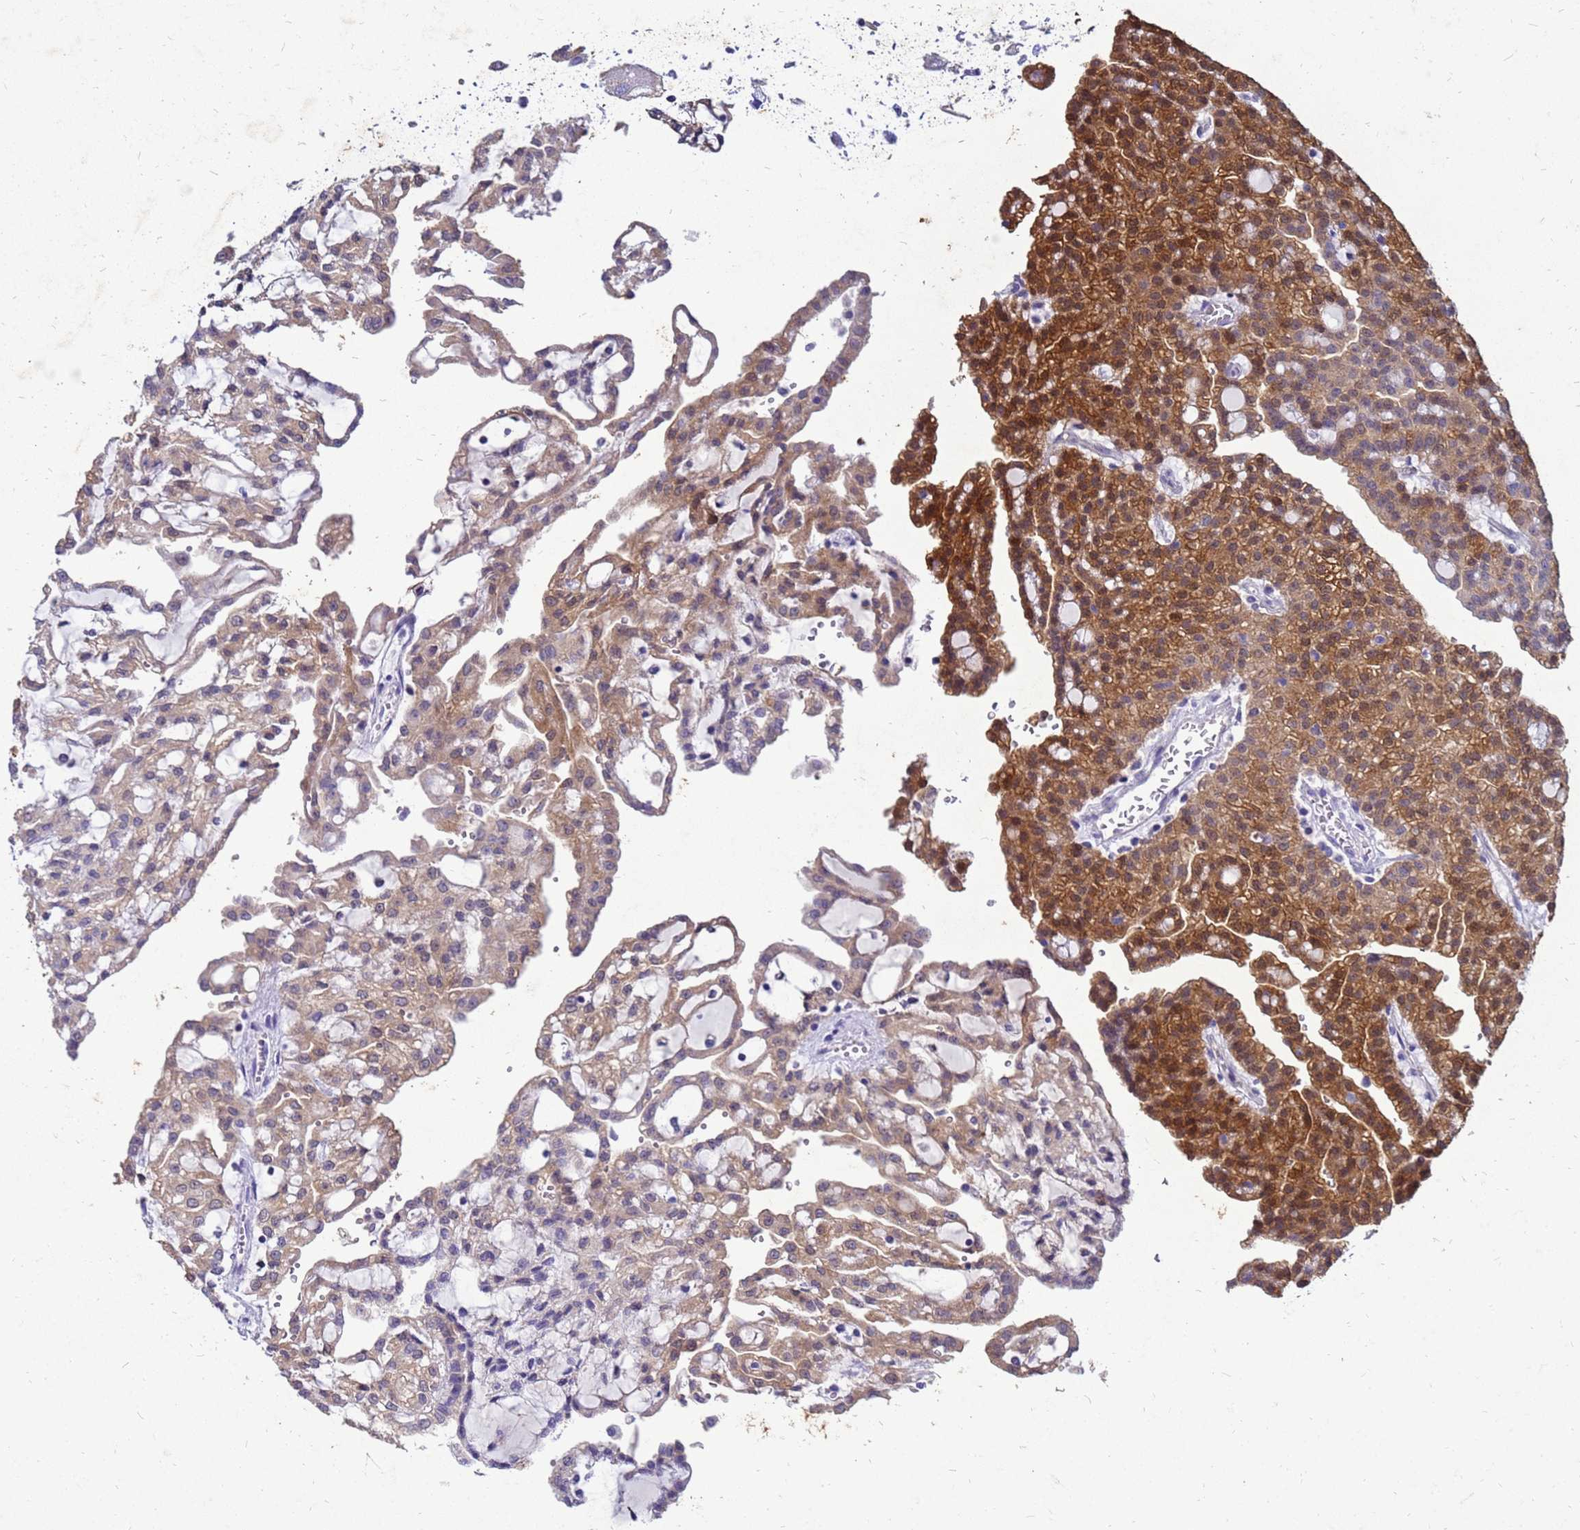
{"staining": {"intensity": "moderate", "quantity": "25%-75%", "location": "cytoplasmic/membranous"}, "tissue": "renal cancer", "cell_type": "Tumor cells", "image_type": "cancer", "snomed": [{"axis": "morphology", "description": "Adenocarcinoma, NOS"}, {"axis": "topography", "description": "Kidney"}], "caption": "The immunohistochemical stain shows moderate cytoplasmic/membranous expression in tumor cells of renal adenocarcinoma tissue. (DAB (3,3'-diaminobenzidine) IHC with brightfield microscopy, high magnification).", "gene": "AKR1C1", "patient": {"sex": "male", "age": 63}}